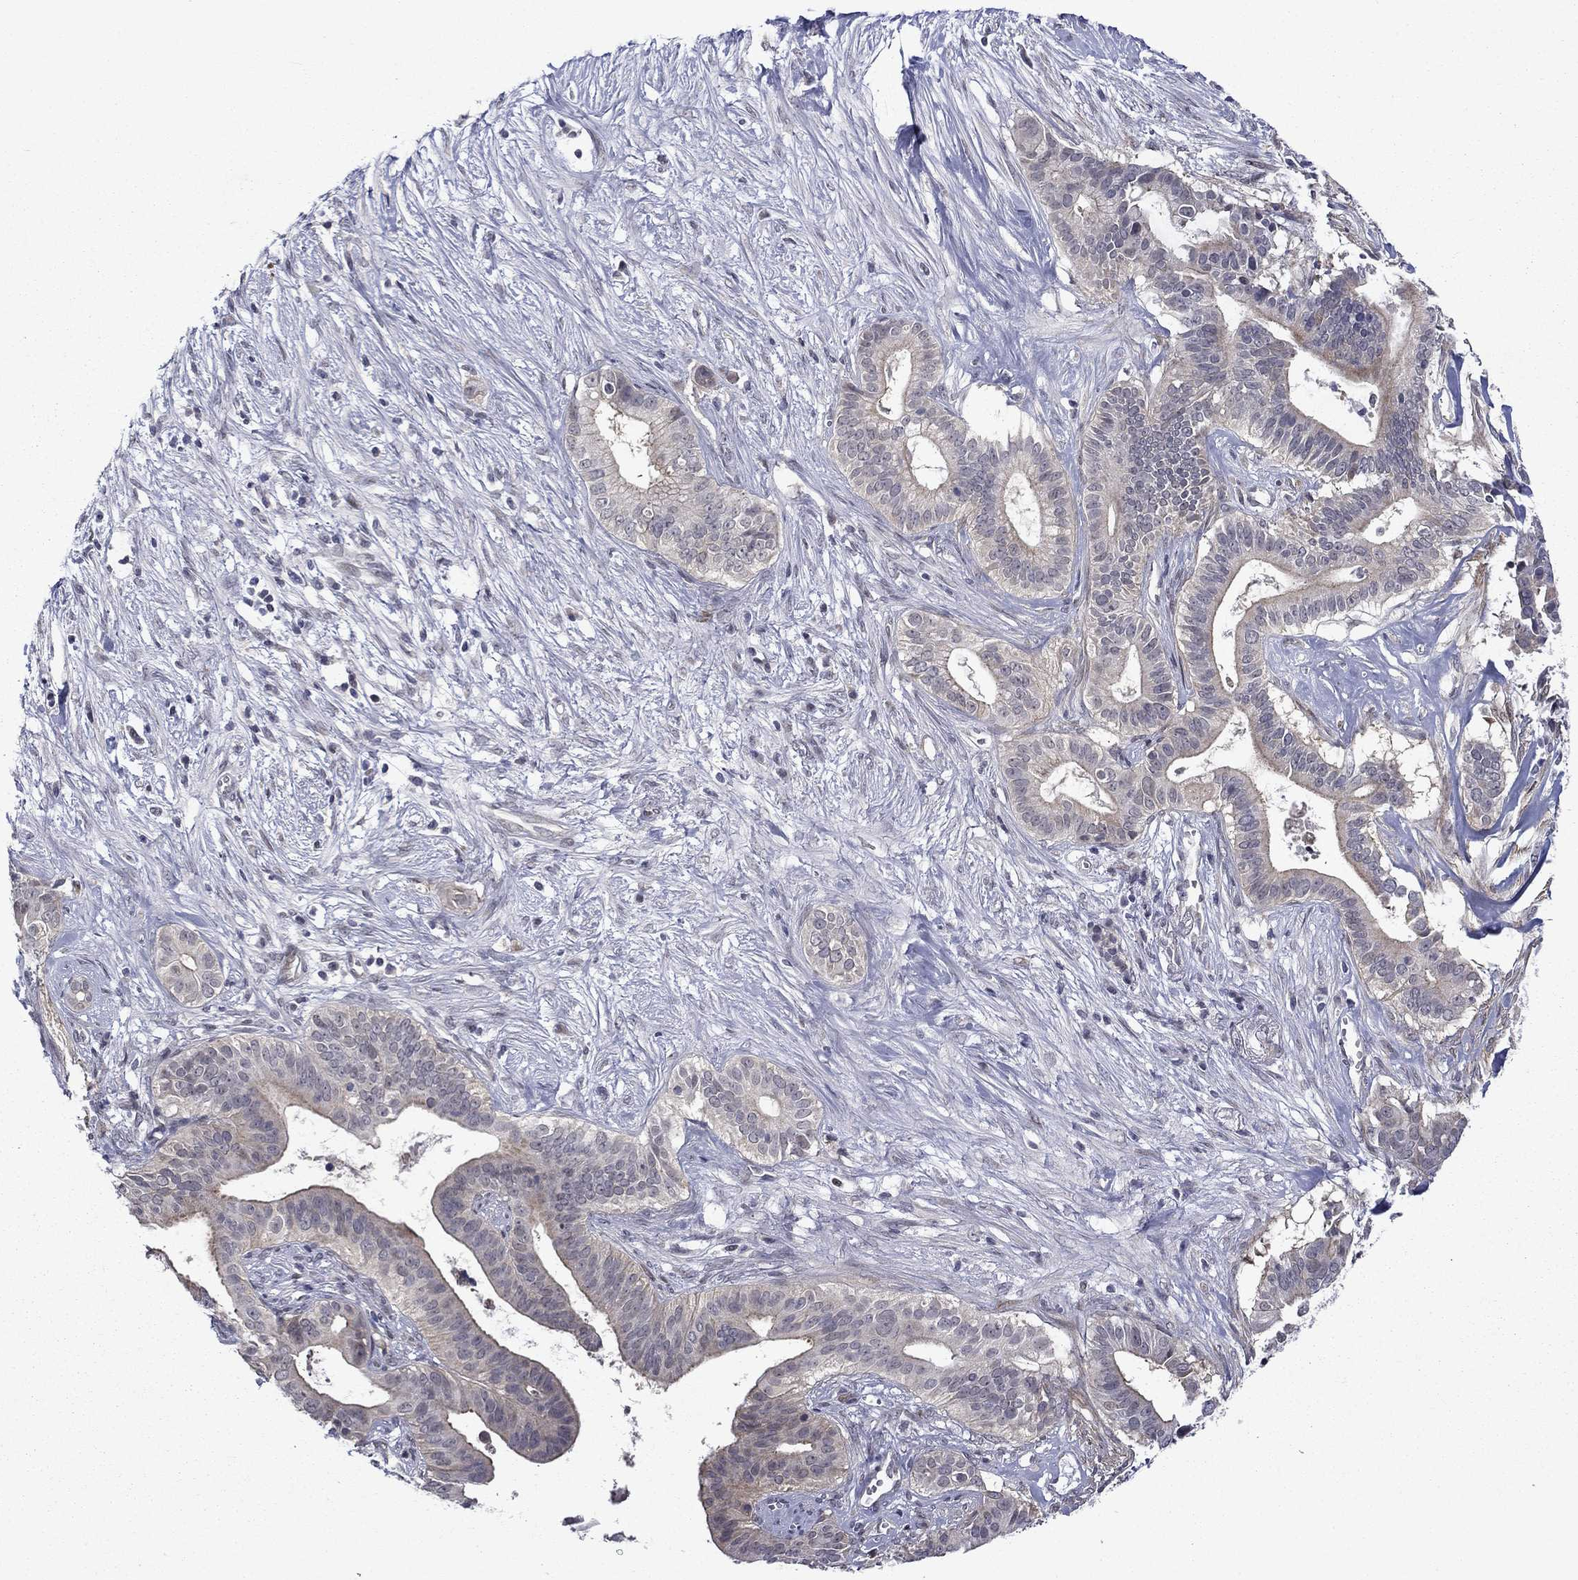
{"staining": {"intensity": "negative", "quantity": "none", "location": "none"}, "tissue": "pancreatic cancer", "cell_type": "Tumor cells", "image_type": "cancer", "snomed": [{"axis": "morphology", "description": "Adenocarcinoma, NOS"}, {"axis": "topography", "description": "Pancreas"}], "caption": "DAB immunohistochemical staining of pancreatic cancer (adenocarcinoma) shows no significant expression in tumor cells.", "gene": "B3GAT1", "patient": {"sex": "male", "age": 61}}